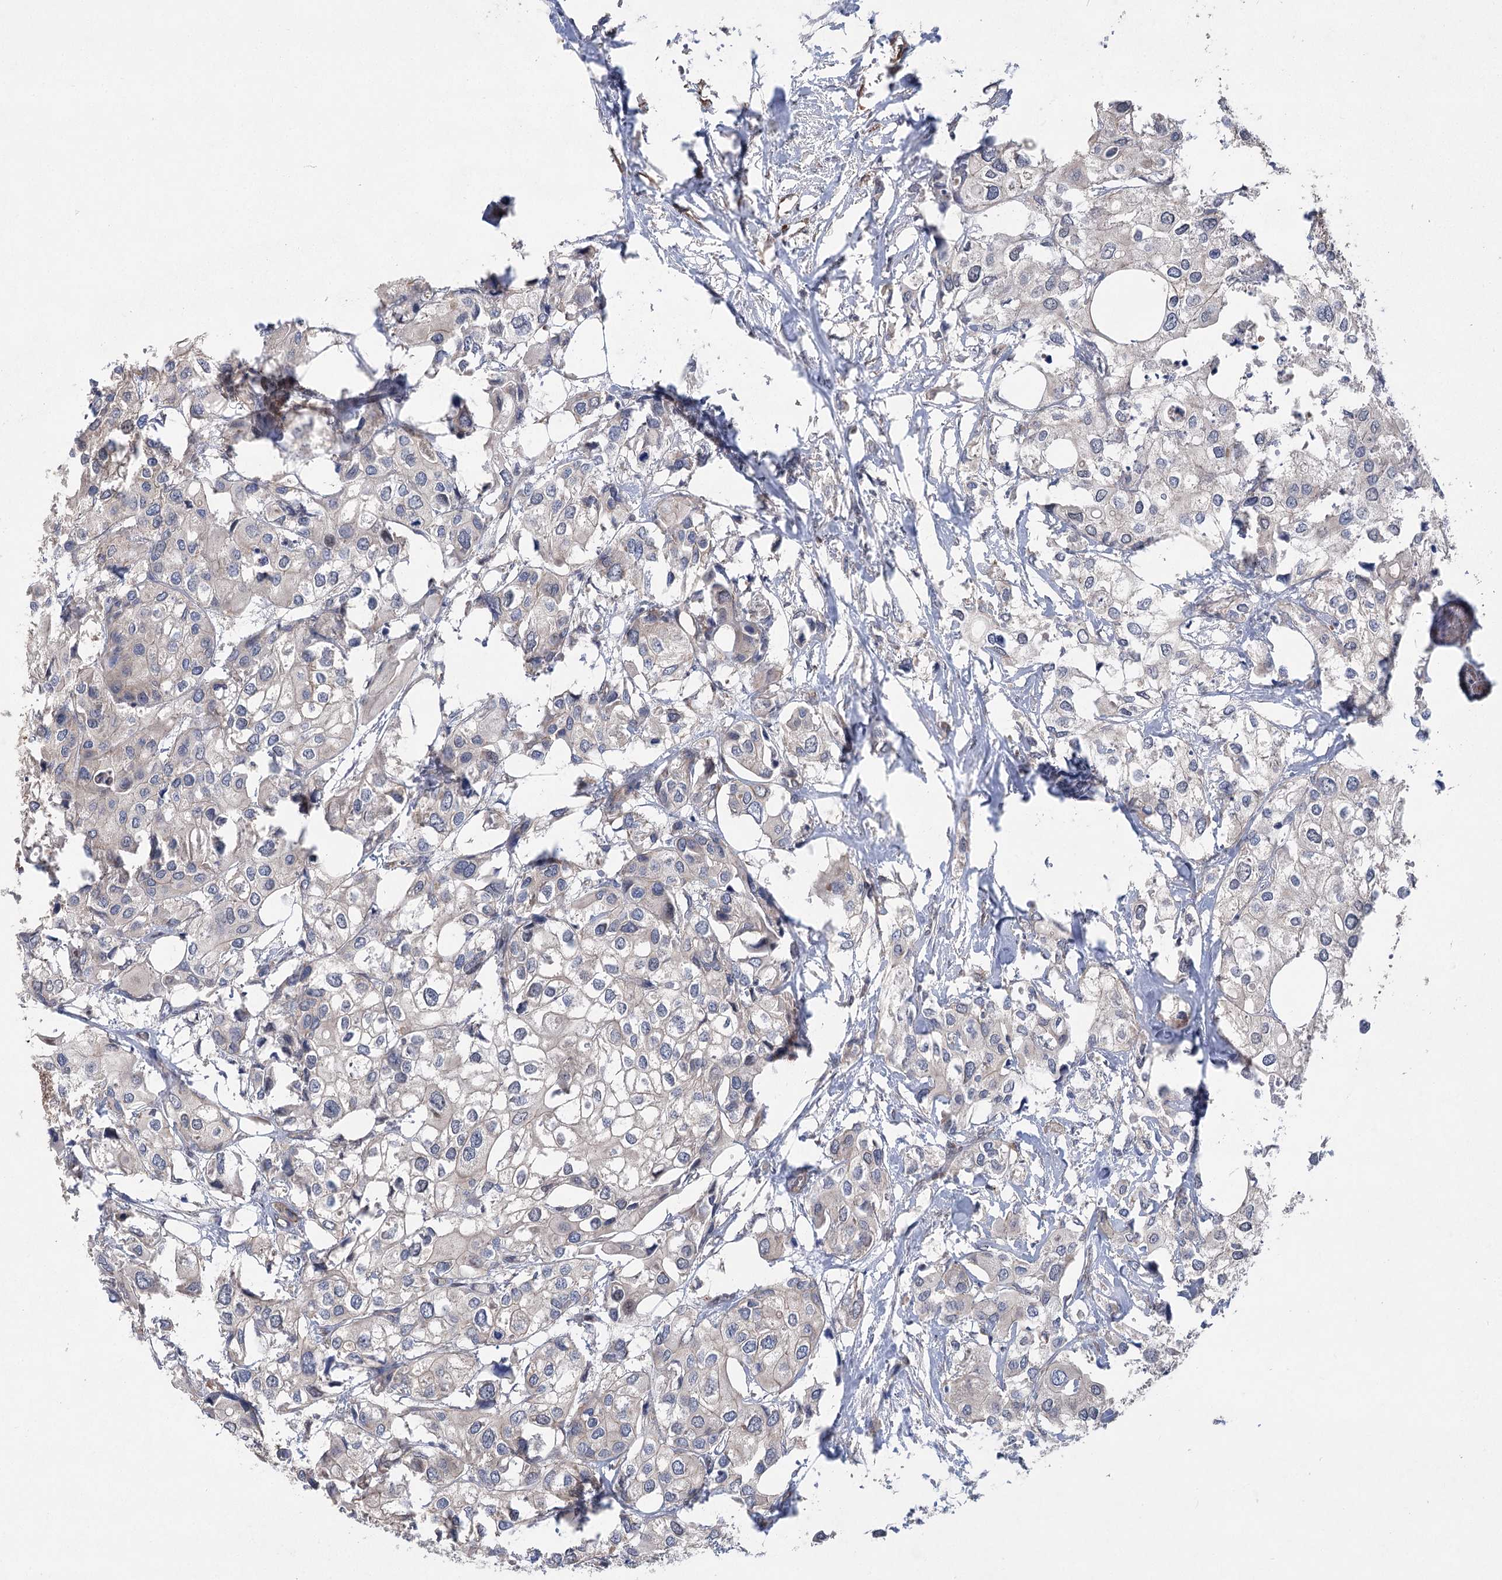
{"staining": {"intensity": "weak", "quantity": "25%-75%", "location": "cytoplasmic/membranous"}, "tissue": "urothelial cancer", "cell_type": "Tumor cells", "image_type": "cancer", "snomed": [{"axis": "morphology", "description": "Urothelial carcinoma, High grade"}, {"axis": "topography", "description": "Urinary bladder"}], "caption": "Urothelial cancer stained for a protein reveals weak cytoplasmic/membranous positivity in tumor cells. The protein is shown in brown color, while the nuclei are stained blue.", "gene": "RWDD4", "patient": {"sex": "male", "age": 64}}